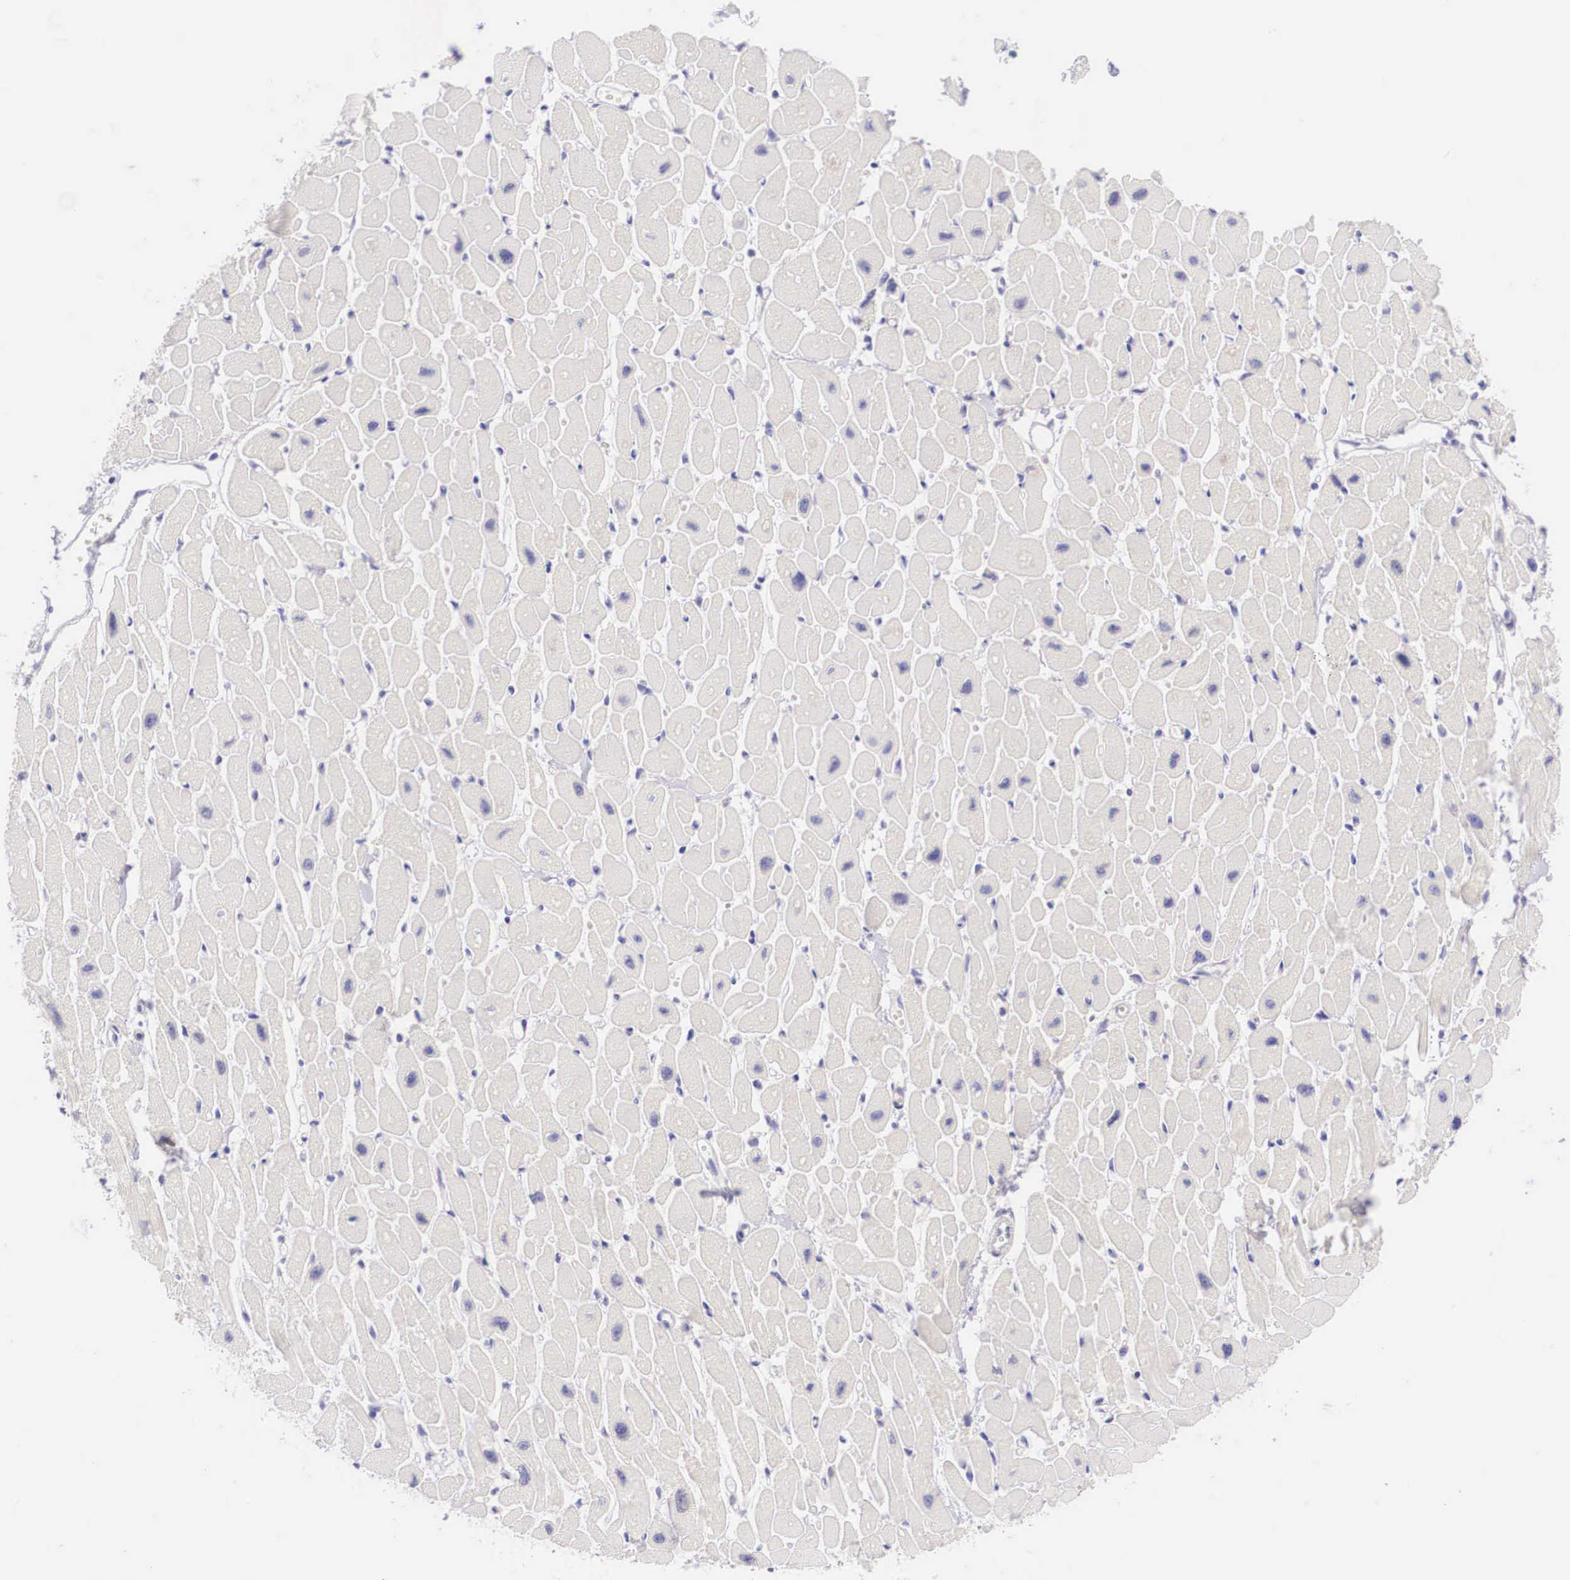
{"staining": {"intensity": "negative", "quantity": "none", "location": "none"}, "tissue": "heart muscle", "cell_type": "Cardiomyocytes", "image_type": "normal", "snomed": [{"axis": "morphology", "description": "Normal tissue, NOS"}, {"axis": "topography", "description": "Heart"}], "caption": "High magnification brightfield microscopy of normal heart muscle stained with DAB (brown) and counterstained with hematoxylin (blue): cardiomyocytes show no significant expression. Nuclei are stained in blue.", "gene": "BCL6", "patient": {"sex": "female", "age": 54}}